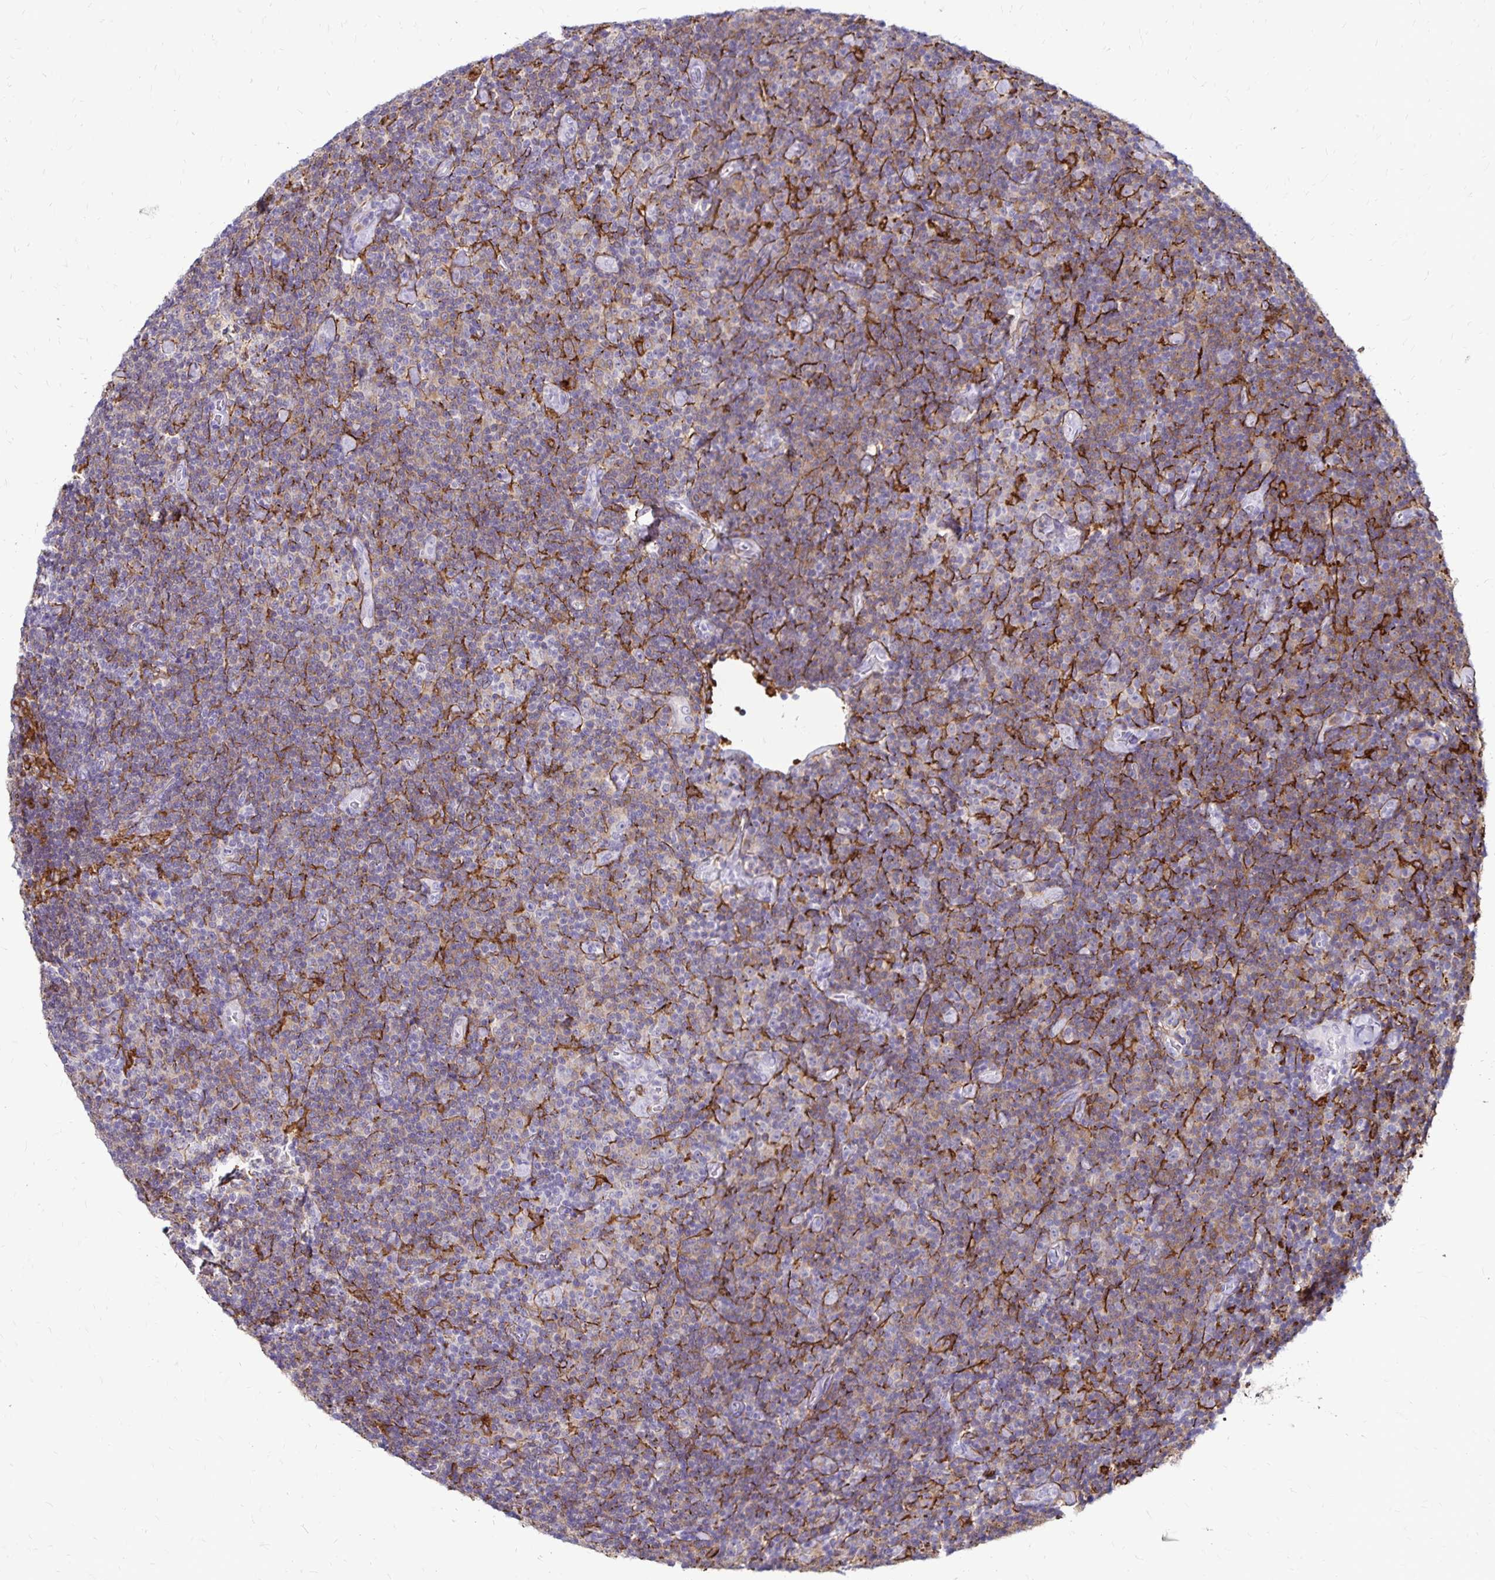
{"staining": {"intensity": "weak", "quantity": "25%-75%", "location": "cytoplasmic/membranous"}, "tissue": "lymphoma", "cell_type": "Tumor cells", "image_type": "cancer", "snomed": [{"axis": "morphology", "description": "Malignant lymphoma, non-Hodgkin's type, Low grade"}, {"axis": "topography", "description": "Lymph node"}], "caption": "This is a photomicrograph of immunohistochemistry (IHC) staining of lymphoma, which shows weak expression in the cytoplasmic/membranous of tumor cells.", "gene": "TNS3", "patient": {"sex": "male", "age": 81}}